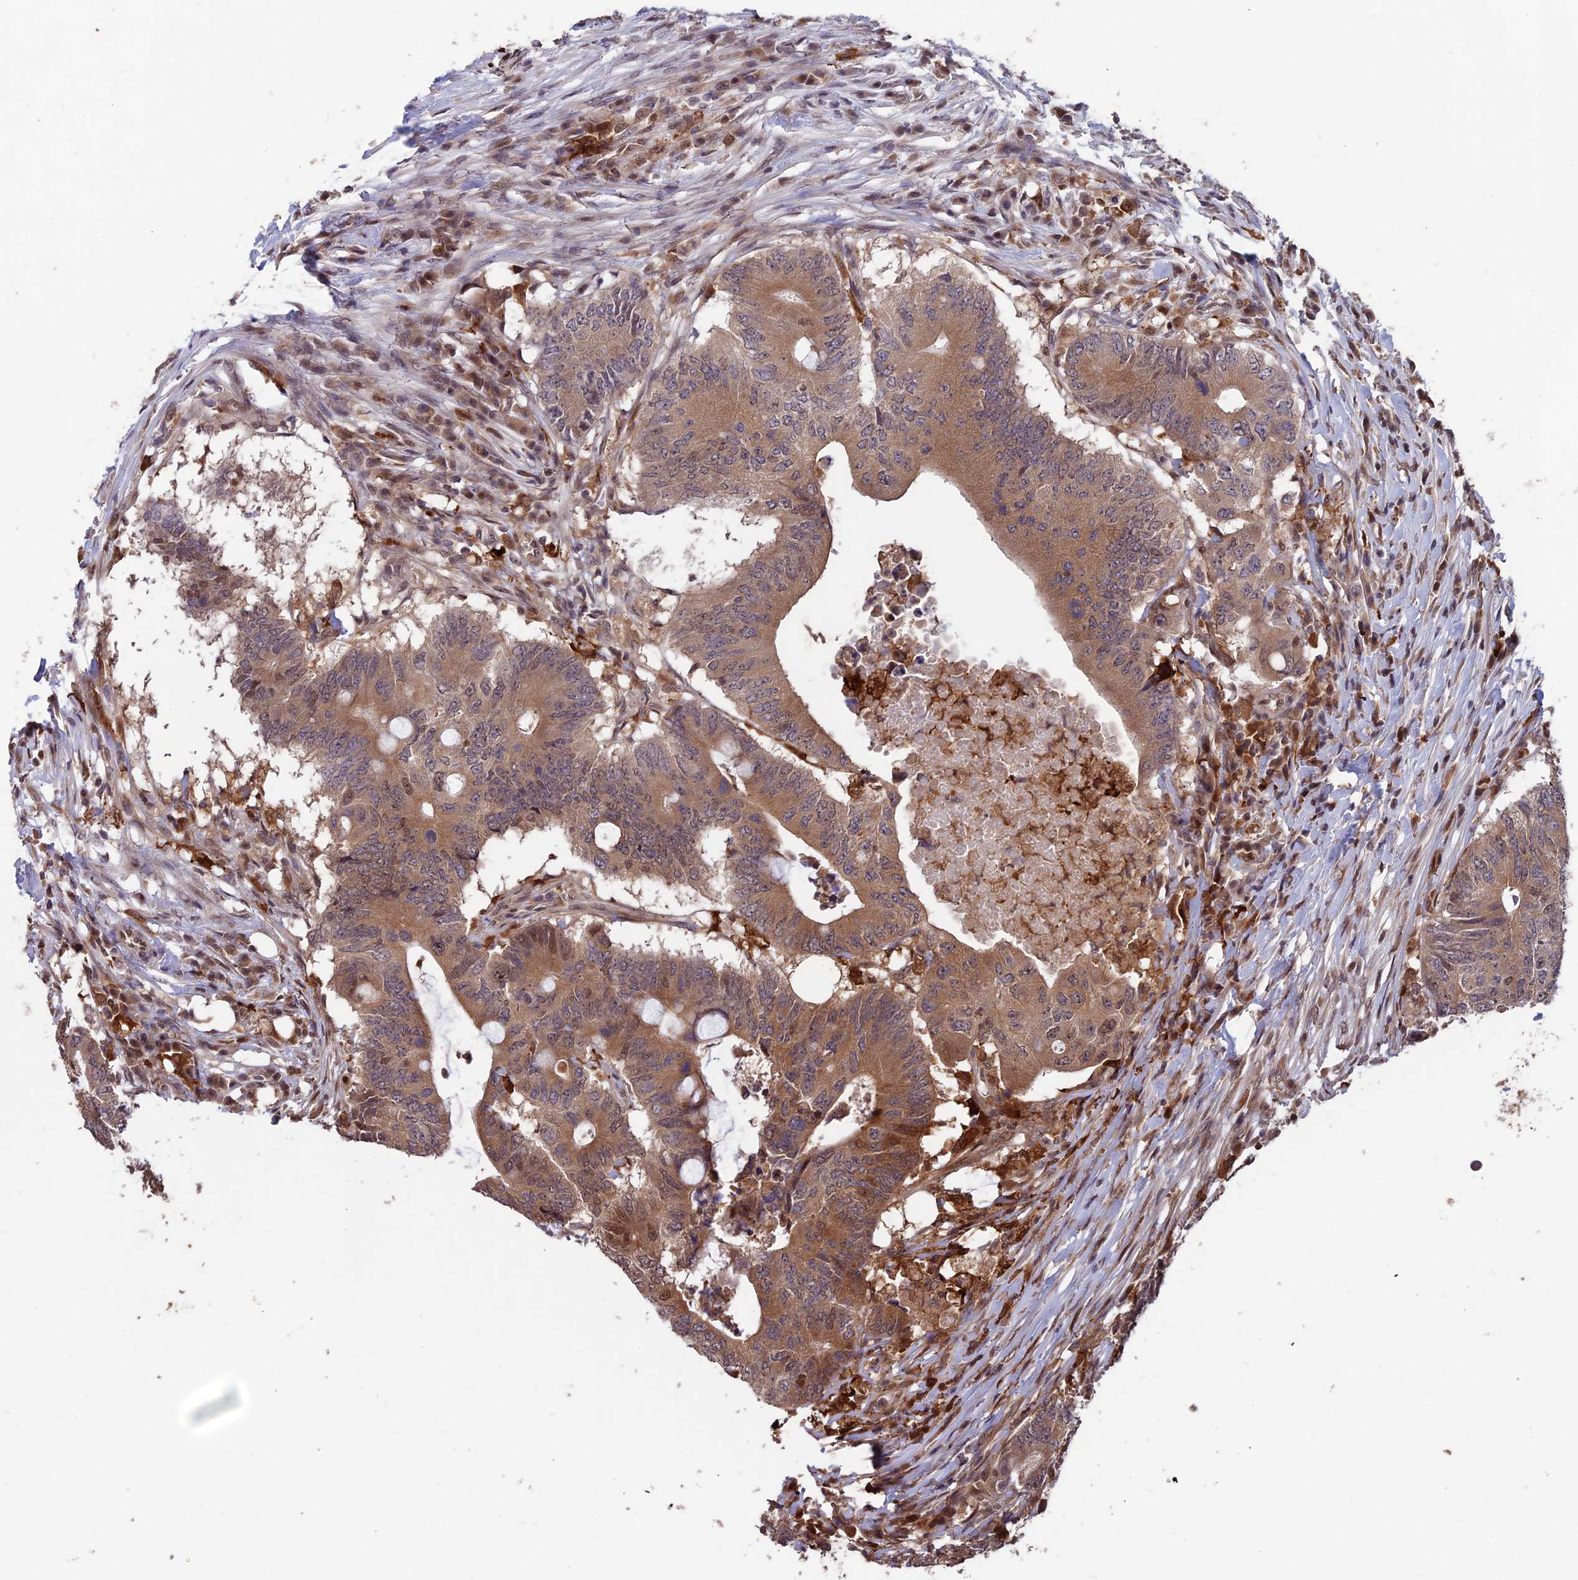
{"staining": {"intensity": "moderate", "quantity": ">75%", "location": "cytoplasmic/membranous"}, "tissue": "colorectal cancer", "cell_type": "Tumor cells", "image_type": "cancer", "snomed": [{"axis": "morphology", "description": "Adenocarcinoma, NOS"}, {"axis": "topography", "description": "Colon"}], "caption": "This photomicrograph shows immunohistochemistry (IHC) staining of colorectal adenocarcinoma, with medium moderate cytoplasmic/membranous staining in approximately >75% of tumor cells.", "gene": "MAST2", "patient": {"sex": "male", "age": 71}}